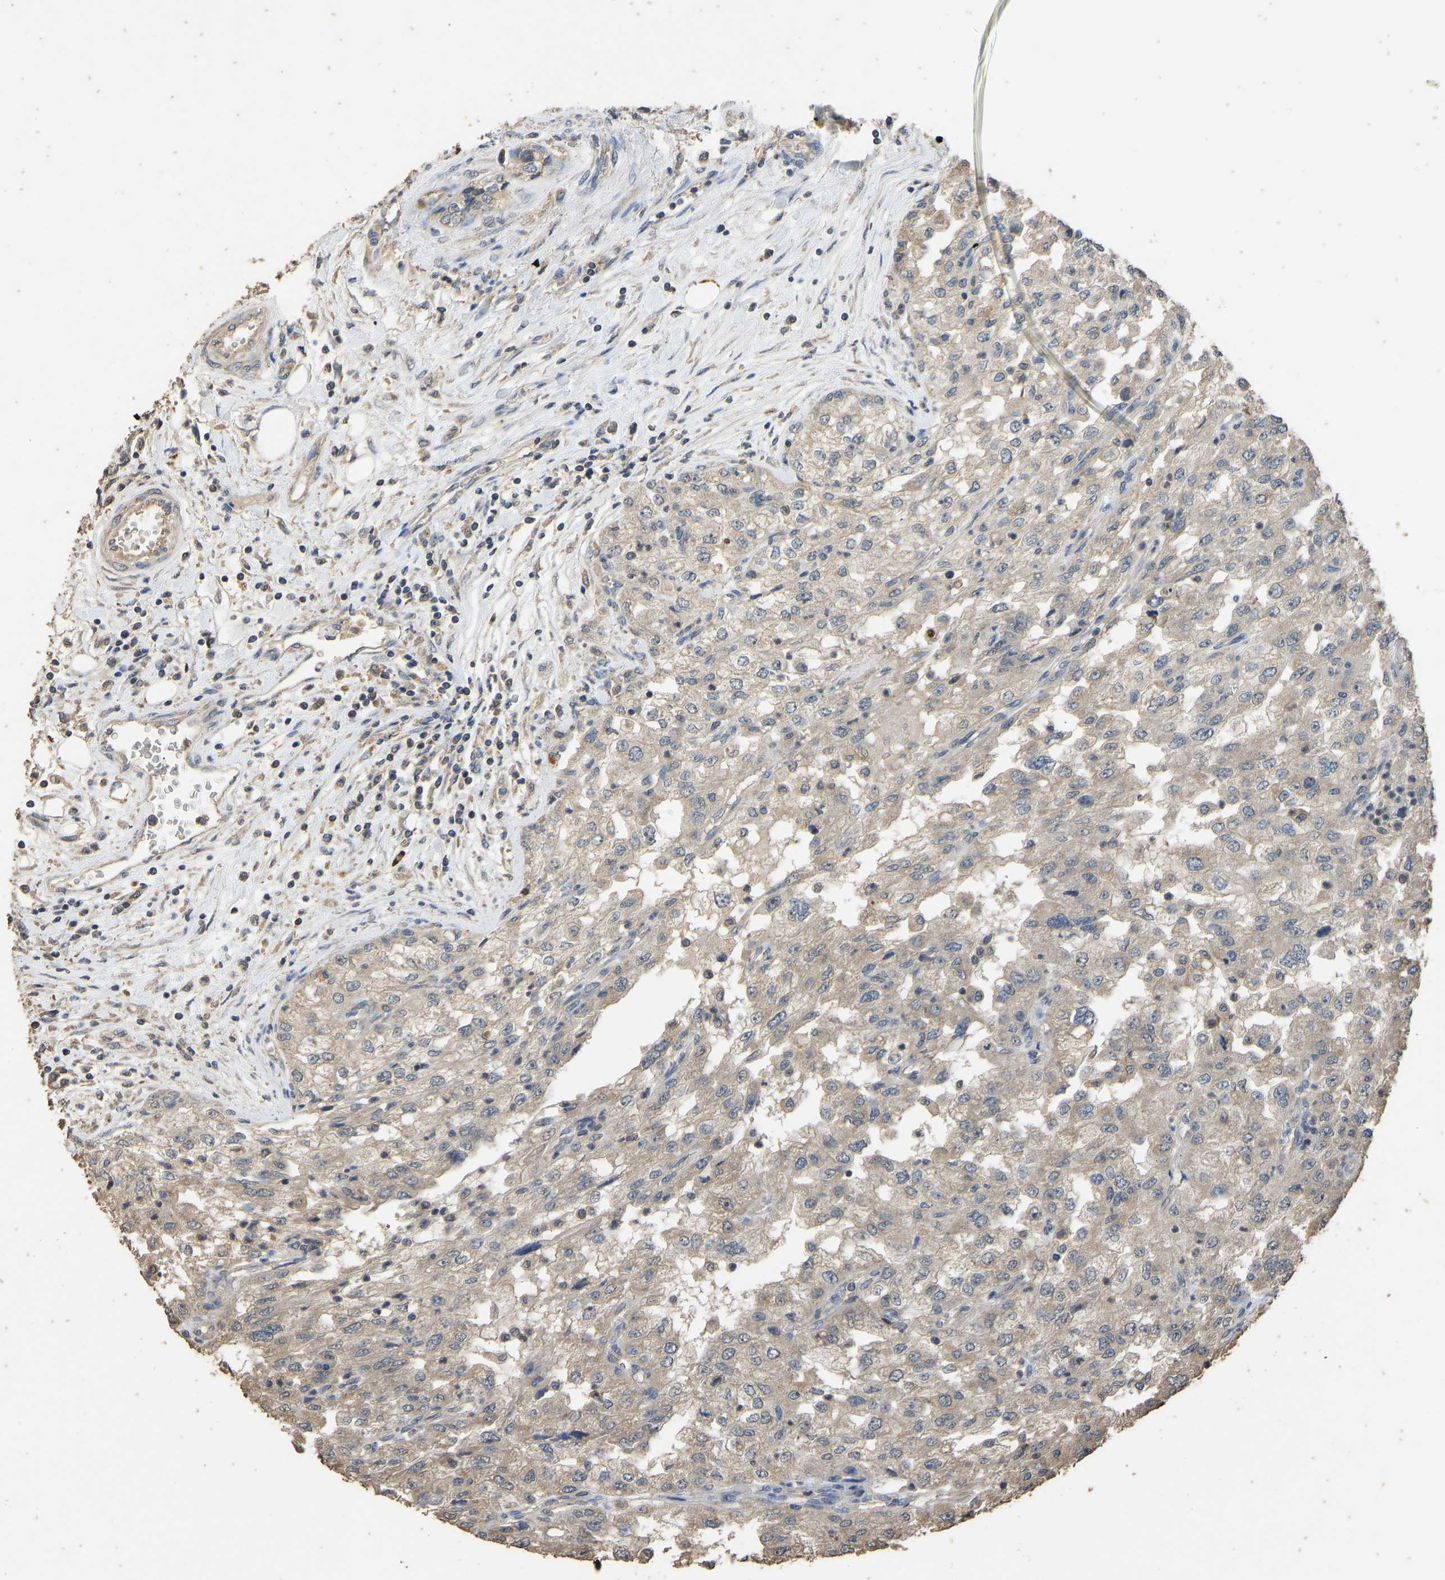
{"staining": {"intensity": "weak", "quantity": ">75%", "location": "cytoplasmic/membranous"}, "tissue": "renal cancer", "cell_type": "Tumor cells", "image_type": "cancer", "snomed": [{"axis": "morphology", "description": "Adenocarcinoma, NOS"}, {"axis": "topography", "description": "Kidney"}], "caption": "IHC image of neoplastic tissue: renal cancer (adenocarcinoma) stained using immunohistochemistry (IHC) demonstrates low levels of weak protein expression localized specifically in the cytoplasmic/membranous of tumor cells, appearing as a cytoplasmic/membranous brown color.", "gene": "CIDEC", "patient": {"sex": "female", "age": 54}}